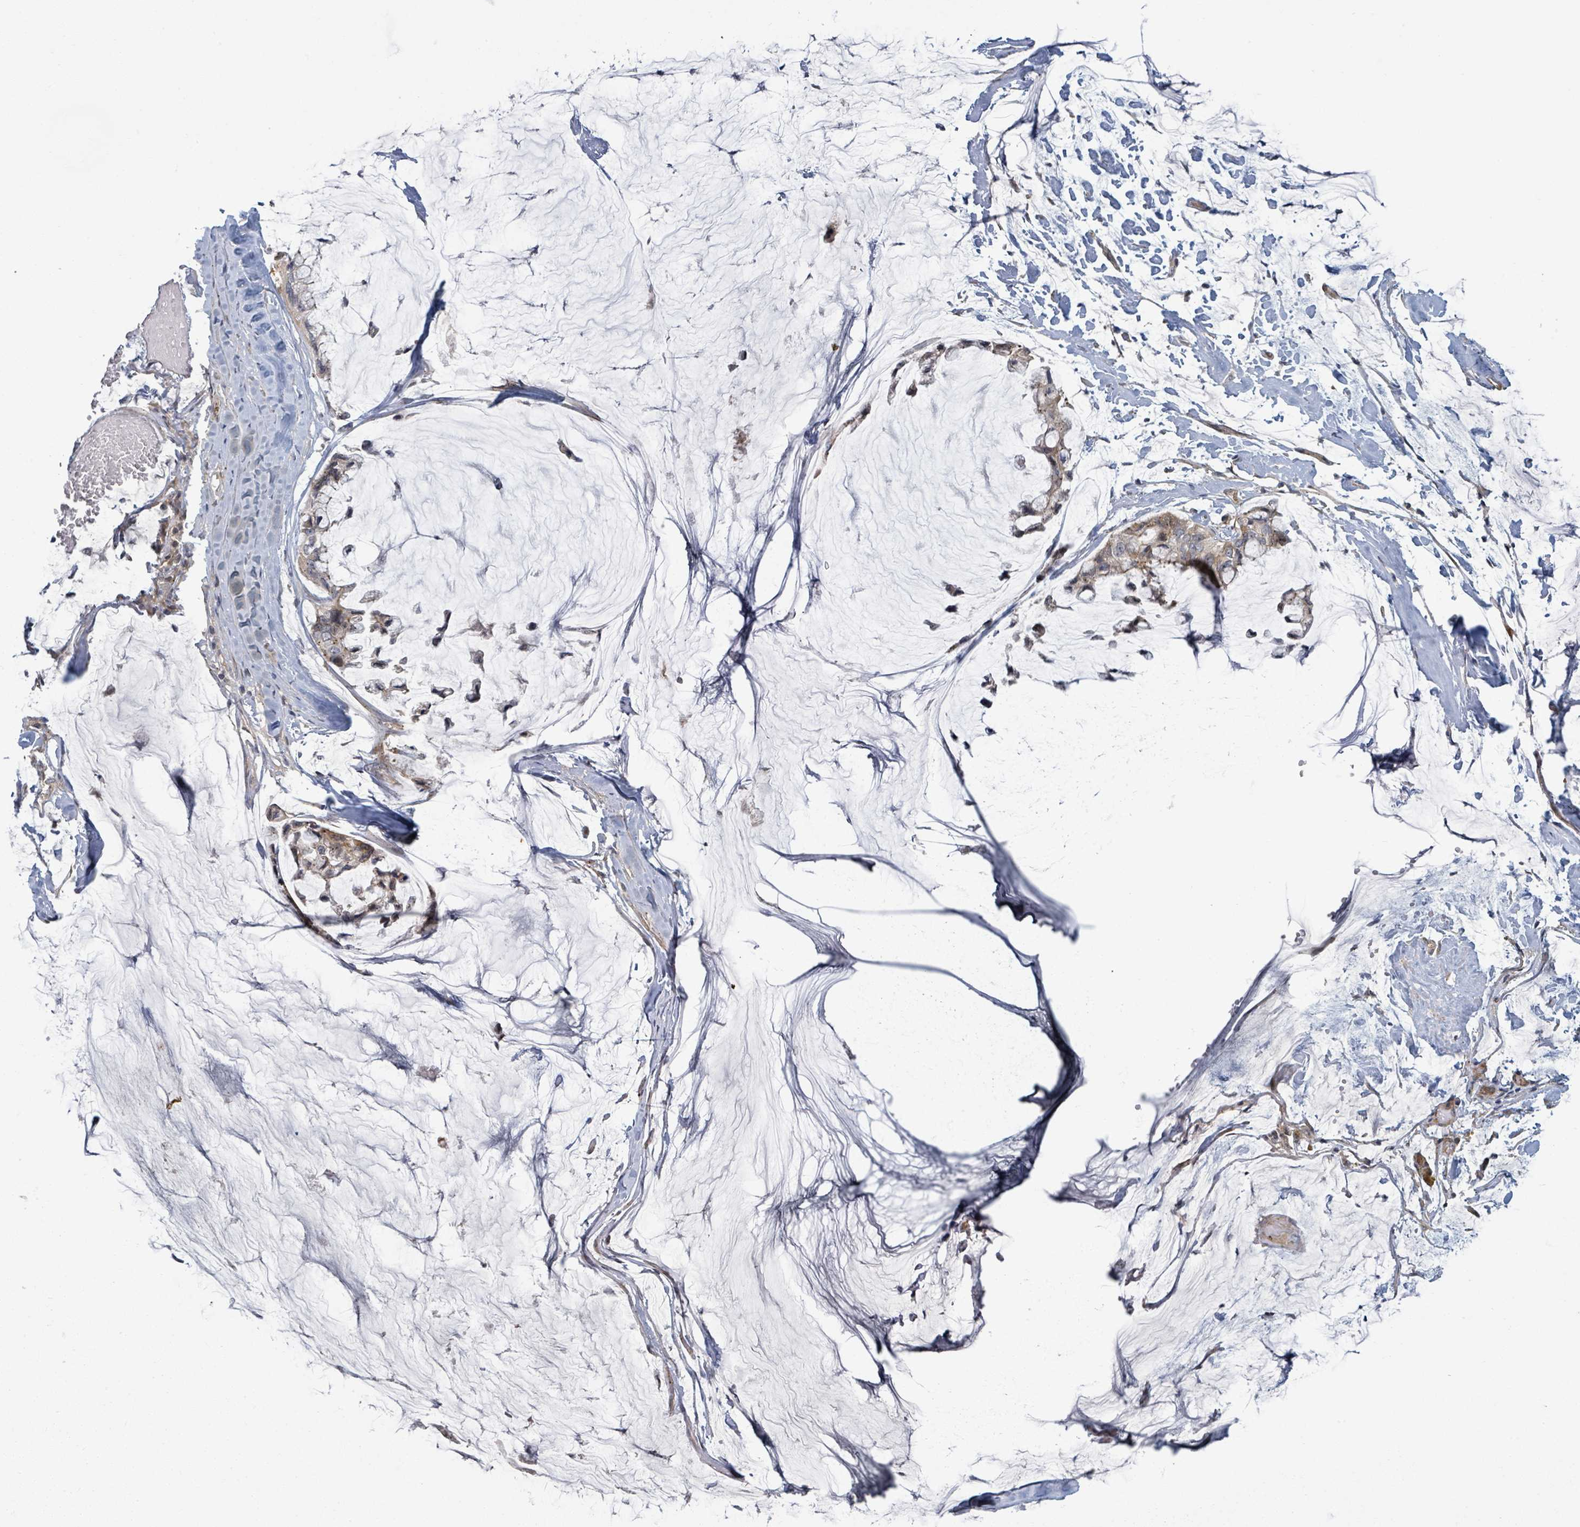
{"staining": {"intensity": "weak", "quantity": "25%-75%", "location": "cytoplasmic/membranous"}, "tissue": "ovarian cancer", "cell_type": "Tumor cells", "image_type": "cancer", "snomed": [{"axis": "morphology", "description": "Cystadenocarcinoma, mucinous, NOS"}, {"axis": "topography", "description": "Ovary"}], "caption": "Ovarian cancer tissue reveals weak cytoplasmic/membranous expression in approximately 25%-75% of tumor cells, visualized by immunohistochemistry.", "gene": "COL5A3", "patient": {"sex": "female", "age": 39}}